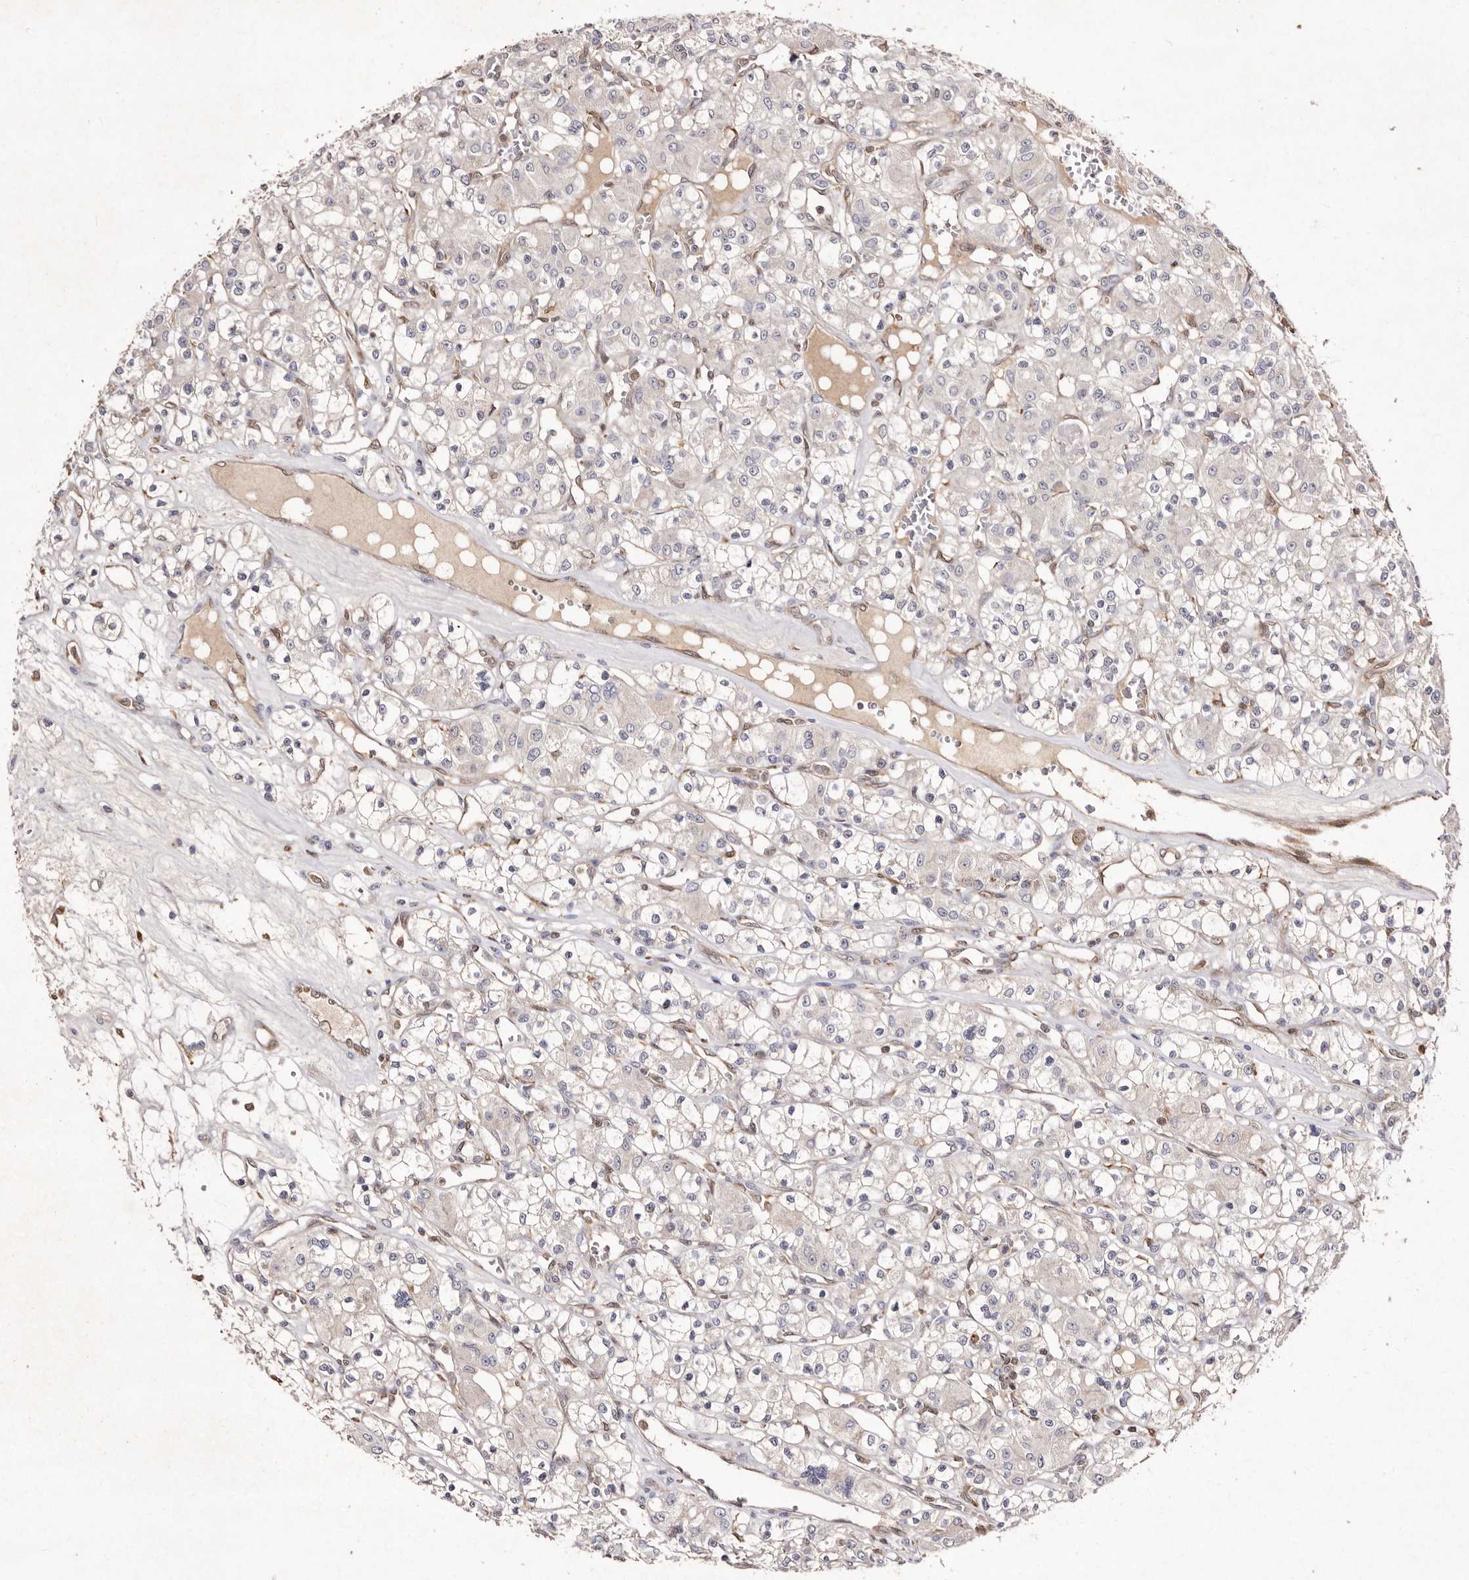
{"staining": {"intensity": "negative", "quantity": "none", "location": "none"}, "tissue": "renal cancer", "cell_type": "Tumor cells", "image_type": "cancer", "snomed": [{"axis": "morphology", "description": "Adenocarcinoma, NOS"}, {"axis": "topography", "description": "Kidney"}], "caption": "Tumor cells show no significant staining in renal cancer.", "gene": "GIMAP4", "patient": {"sex": "female", "age": 59}}